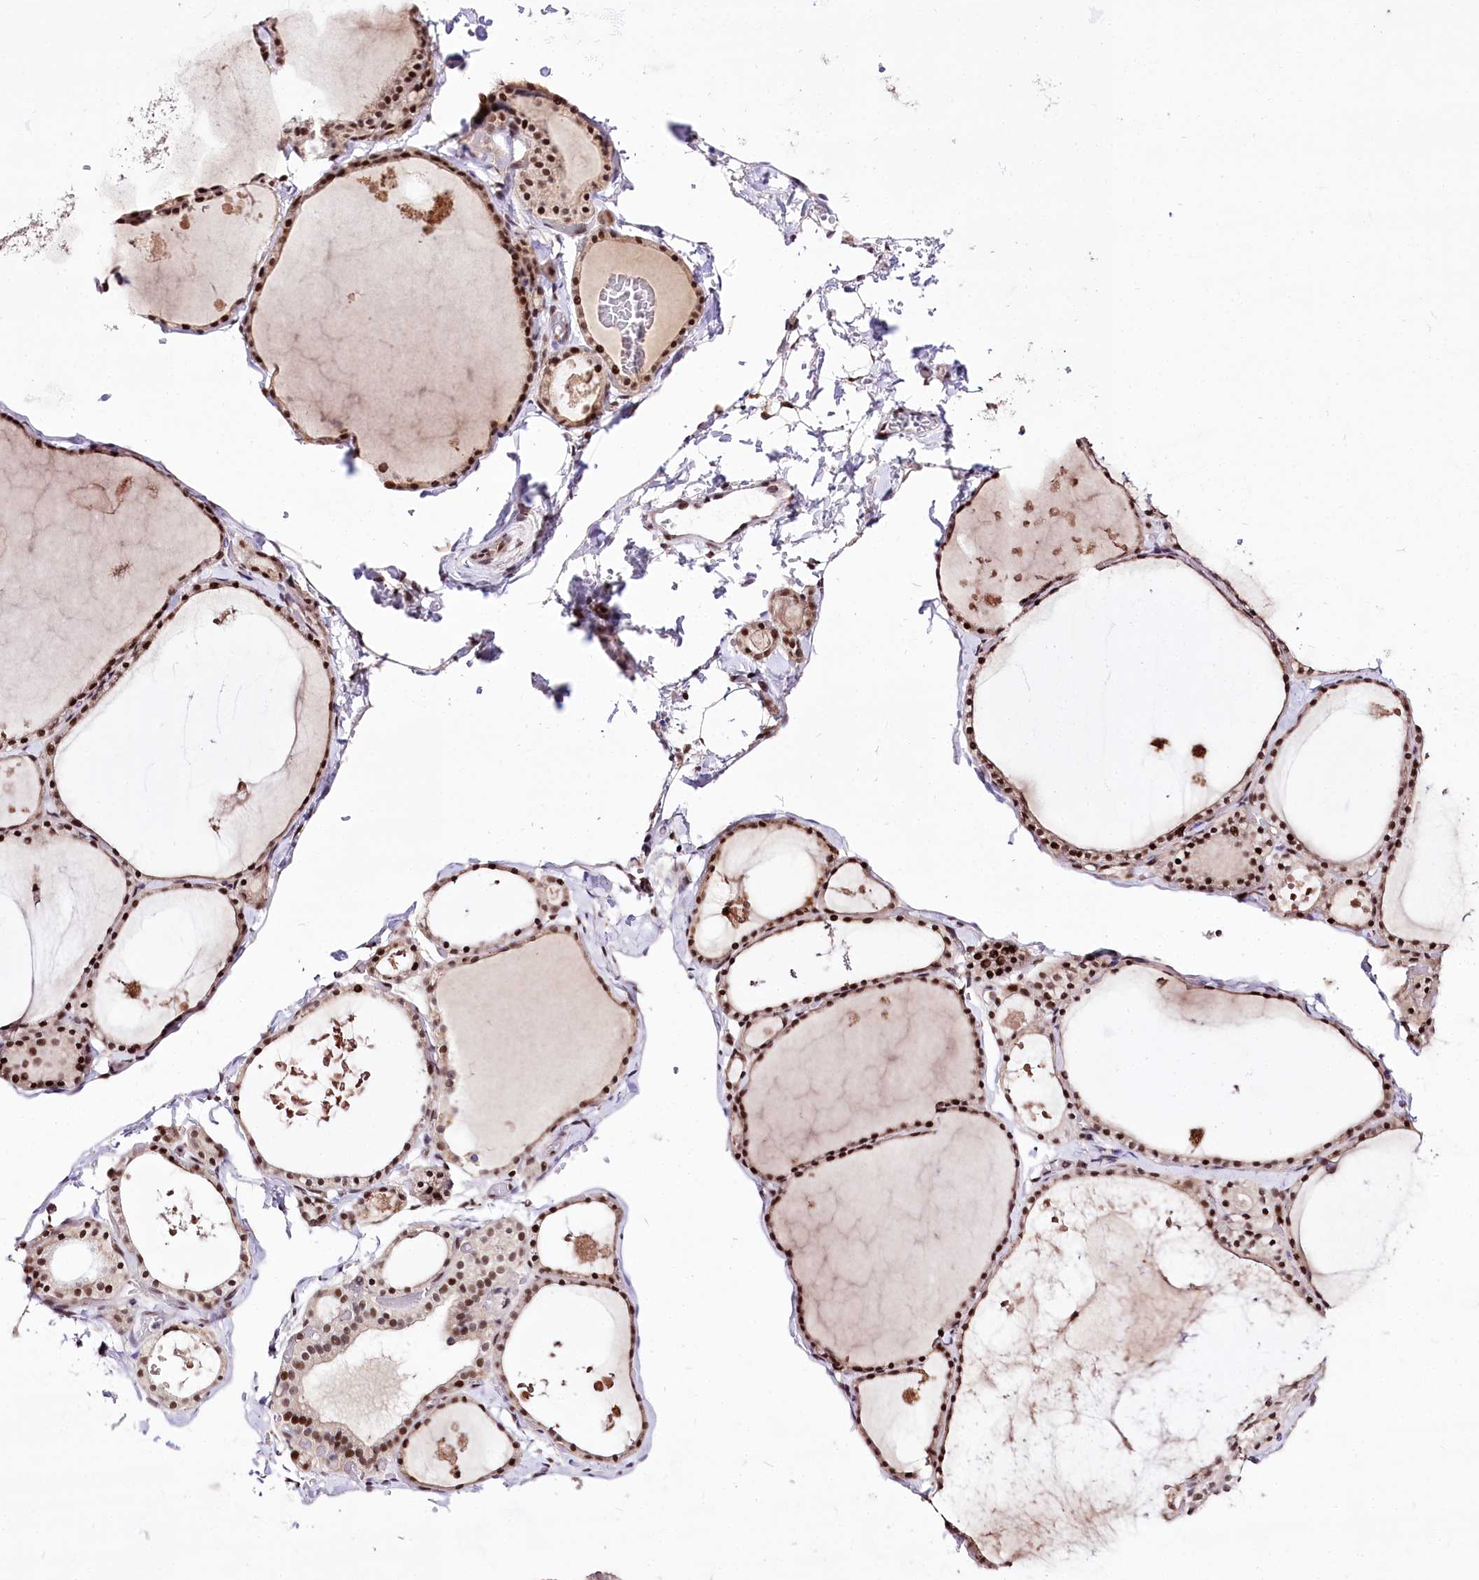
{"staining": {"intensity": "strong", "quantity": ">75%", "location": "nuclear"}, "tissue": "thyroid gland", "cell_type": "Glandular cells", "image_type": "normal", "snomed": [{"axis": "morphology", "description": "Normal tissue, NOS"}, {"axis": "topography", "description": "Thyroid gland"}], "caption": "A high amount of strong nuclear staining is identified in approximately >75% of glandular cells in unremarkable thyroid gland. Immunohistochemistry (ihc) stains the protein of interest in brown and the nuclei are stained blue.", "gene": "POLA2", "patient": {"sex": "male", "age": 56}}